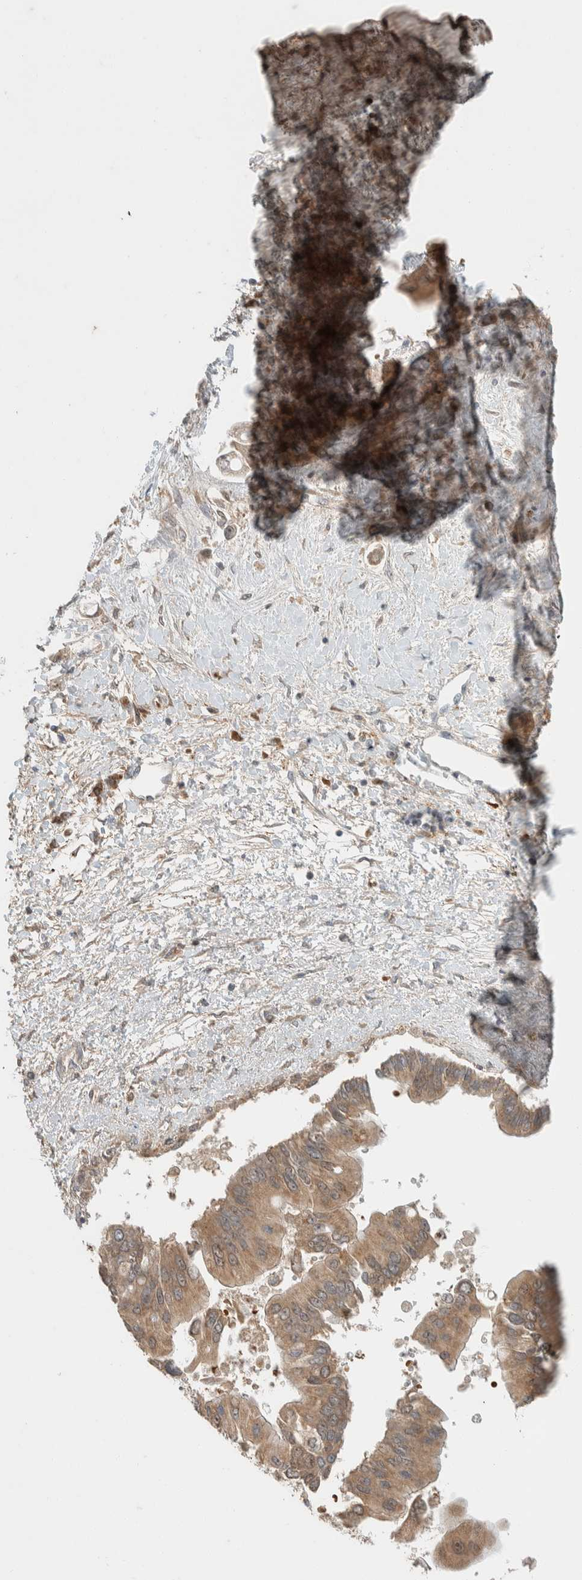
{"staining": {"intensity": "moderate", "quantity": ">75%", "location": "cytoplasmic/membranous"}, "tissue": "liver cancer", "cell_type": "Tumor cells", "image_type": "cancer", "snomed": [{"axis": "morphology", "description": "Cholangiocarcinoma"}, {"axis": "topography", "description": "Liver"}], "caption": "Immunohistochemistry histopathology image of human liver cholangiocarcinoma stained for a protein (brown), which exhibits medium levels of moderate cytoplasmic/membranous staining in about >75% of tumor cells.", "gene": "ZBTB2", "patient": {"sex": "male", "age": 50}}